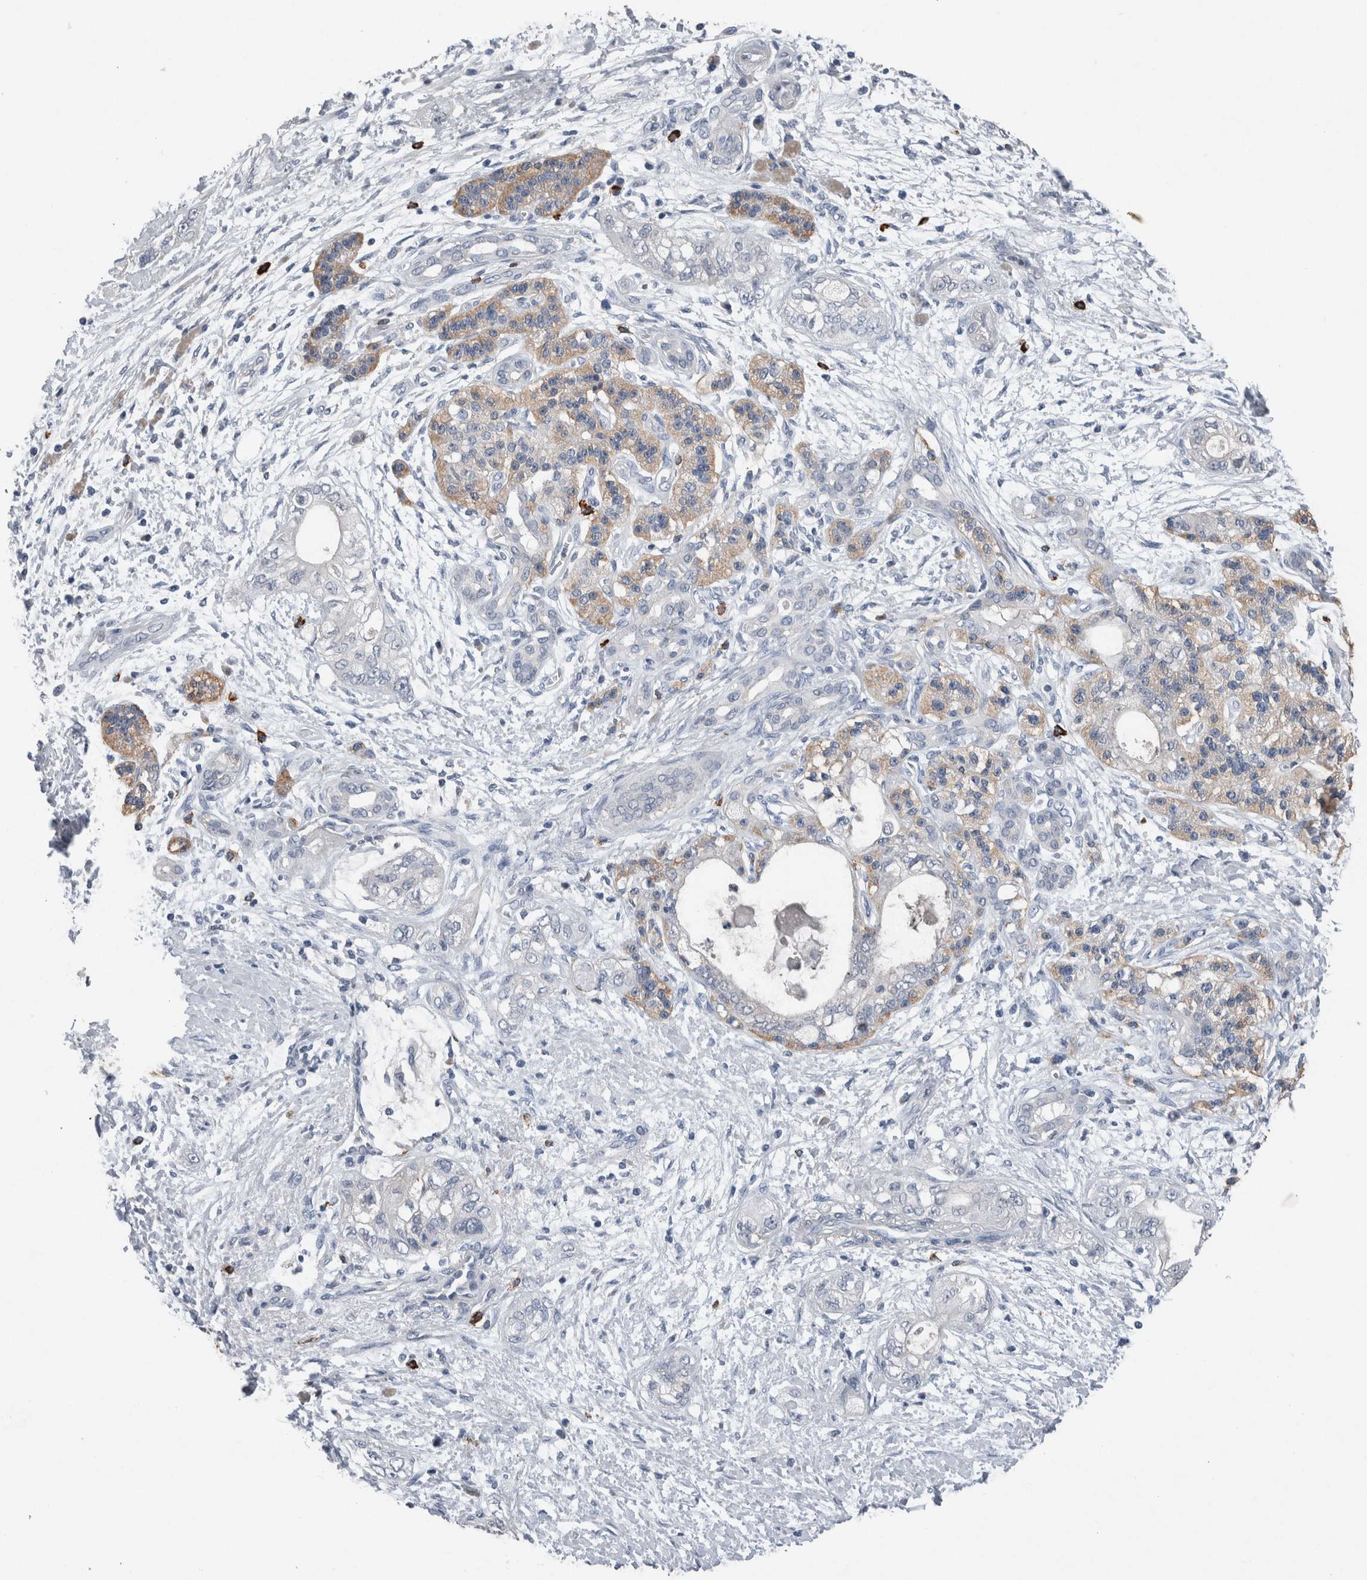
{"staining": {"intensity": "weak", "quantity": "25%-75%", "location": "cytoplasmic/membranous"}, "tissue": "pancreatic cancer", "cell_type": "Tumor cells", "image_type": "cancer", "snomed": [{"axis": "morphology", "description": "Adenocarcinoma, NOS"}, {"axis": "topography", "description": "Pancreas"}], "caption": "Immunohistochemistry (IHC) staining of pancreatic cancer (adenocarcinoma), which displays low levels of weak cytoplasmic/membranous expression in about 25%-75% of tumor cells indicating weak cytoplasmic/membranous protein positivity. The staining was performed using DAB (3,3'-diaminobenzidine) (brown) for protein detection and nuclei were counterstained in hematoxylin (blue).", "gene": "CRNN", "patient": {"sex": "male", "age": 70}}